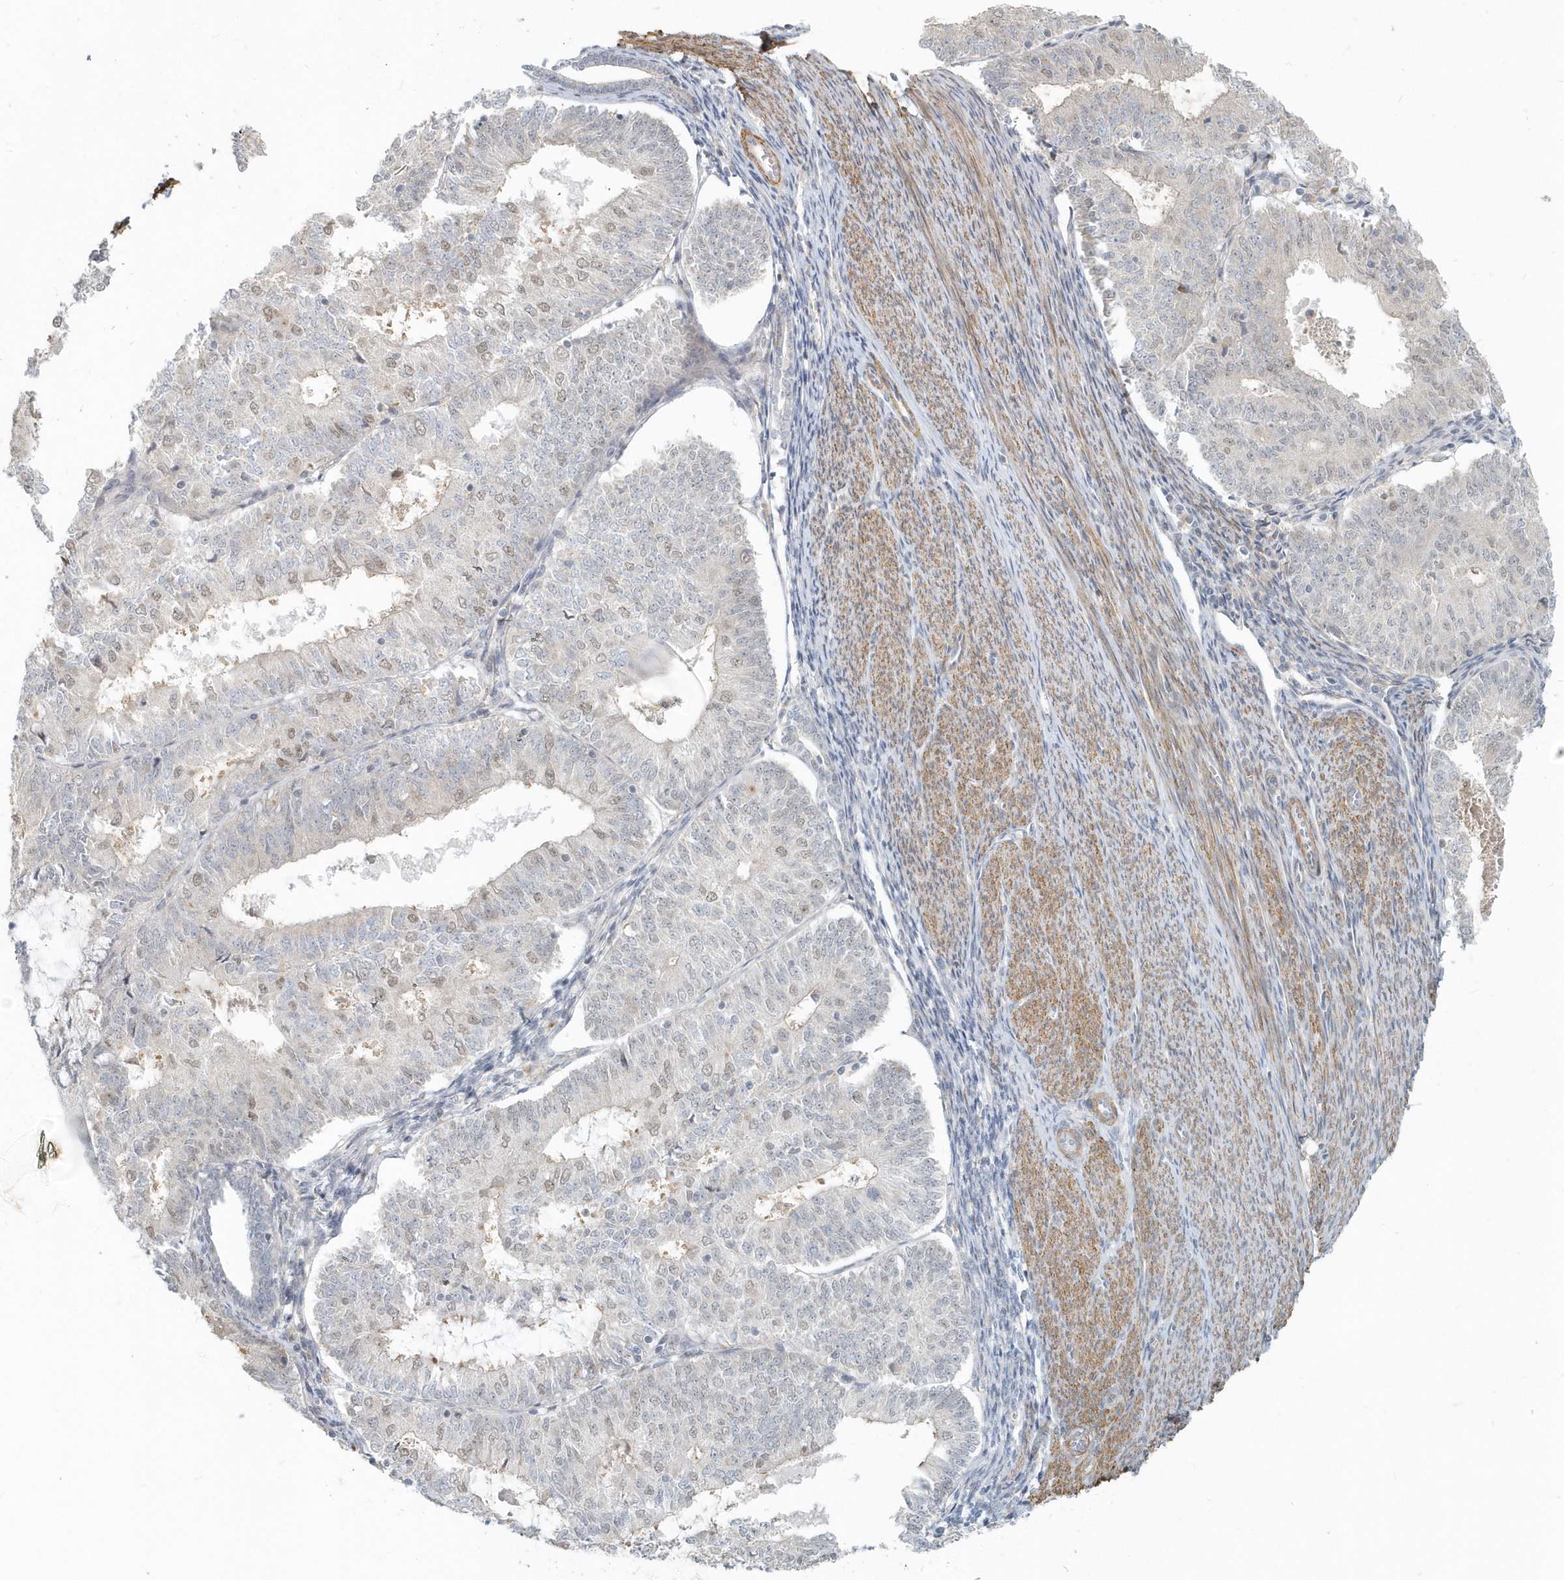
{"staining": {"intensity": "weak", "quantity": "<25%", "location": "nuclear"}, "tissue": "endometrial cancer", "cell_type": "Tumor cells", "image_type": "cancer", "snomed": [{"axis": "morphology", "description": "Adenocarcinoma, NOS"}, {"axis": "topography", "description": "Endometrium"}], "caption": "This is an IHC histopathology image of human endometrial adenocarcinoma. There is no staining in tumor cells.", "gene": "NAPB", "patient": {"sex": "female", "age": 57}}